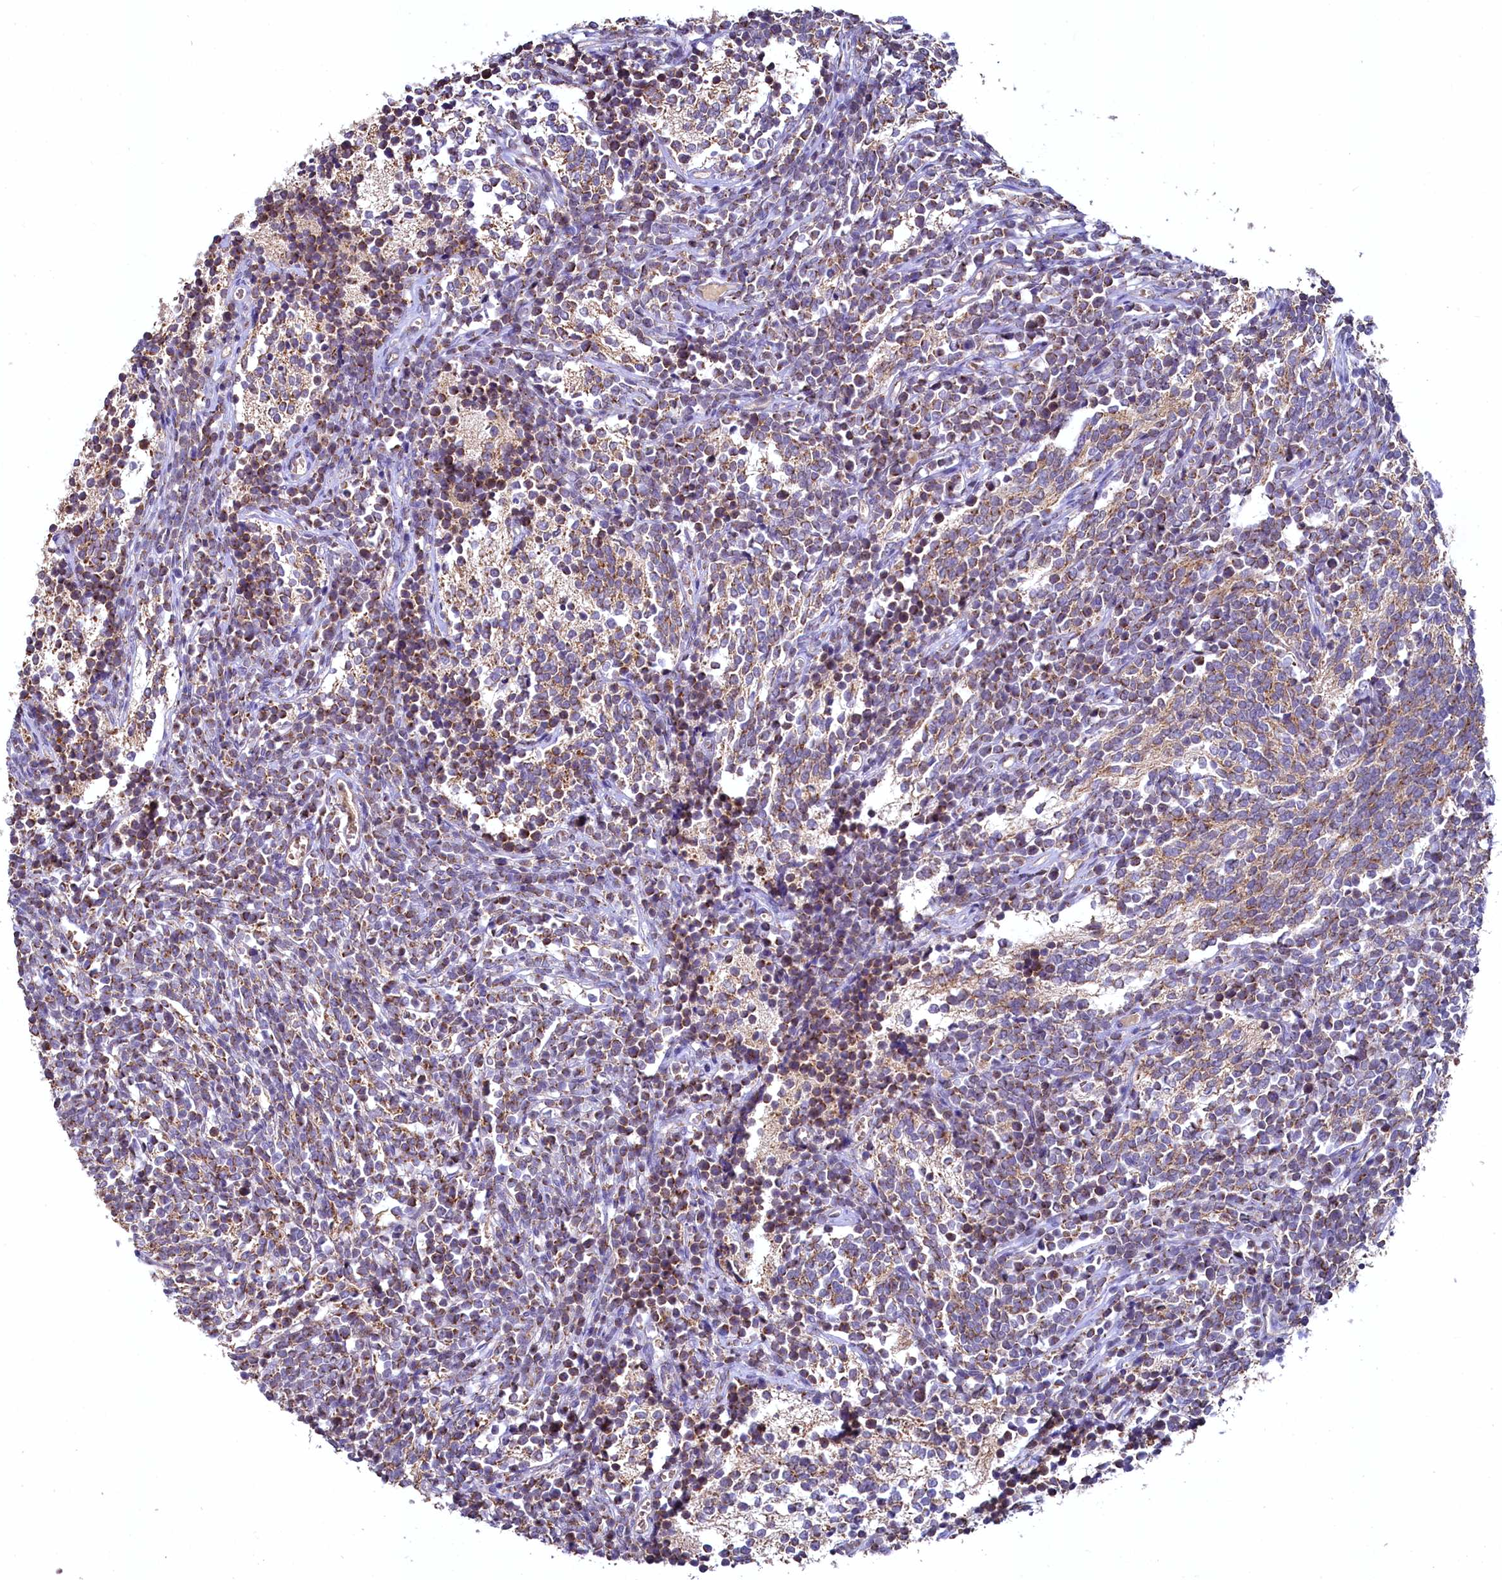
{"staining": {"intensity": "moderate", "quantity": ">75%", "location": "cytoplasmic/membranous"}, "tissue": "glioma", "cell_type": "Tumor cells", "image_type": "cancer", "snomed": [{"axis": "morphology", "description": "Glioma, malignant, Low grade"}, {"axis": "topography", "description": "Brain"}], "caption": "Immunohistochemistry (DAB) staining of human low-grade glioma (malignant) demonstrates moderate cytoplasmic/membranous protein positivity in approximately >75% of tumor cells. Ihc stains the protein in brown and the nuclei are stained blue.", "gene": "METTL4", "patient": {"sex": "female", "age": 1}}